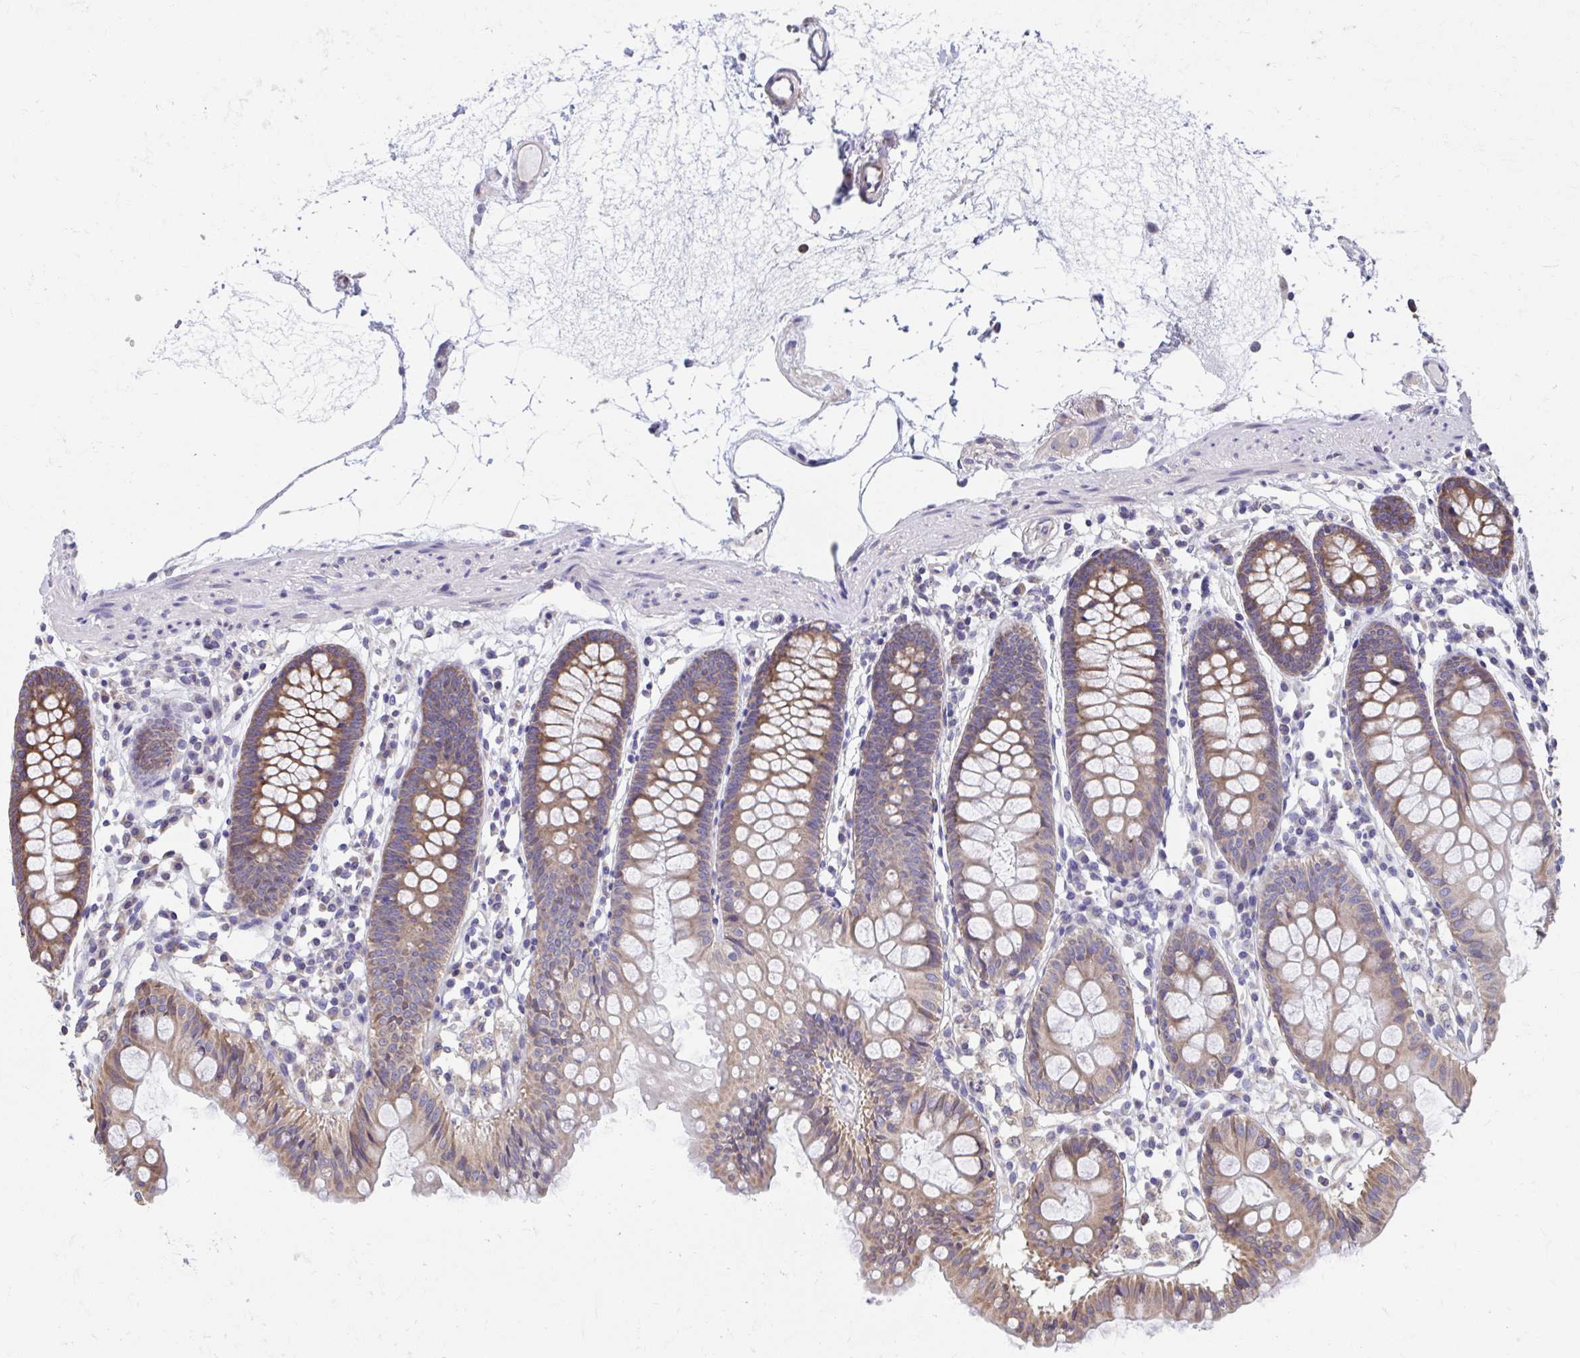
{"staining": {"intensity": "moderate", "quantity": ">75%", "location": "cytoplasmic/membranous"}, "tissue": "colon", "cell_type": "Endothelial cells", "image_type": "normal", "snomed": [{"axis": "morphology", "description": "Normal tissue, NOS"}, {"axis": "topography", "description": "Colon"}], "caption": "High-magnification brightfield microscopy of unremarkable colon stained with DAB (brown) and counterstained with hematoxylin (blue). endothelial cells exhibit moderate cytoplasmic/membranous expression is seen in approximately>75% of cells.", "gene": "ZNF778", "patient": {"sex": "female", "age": 84}}